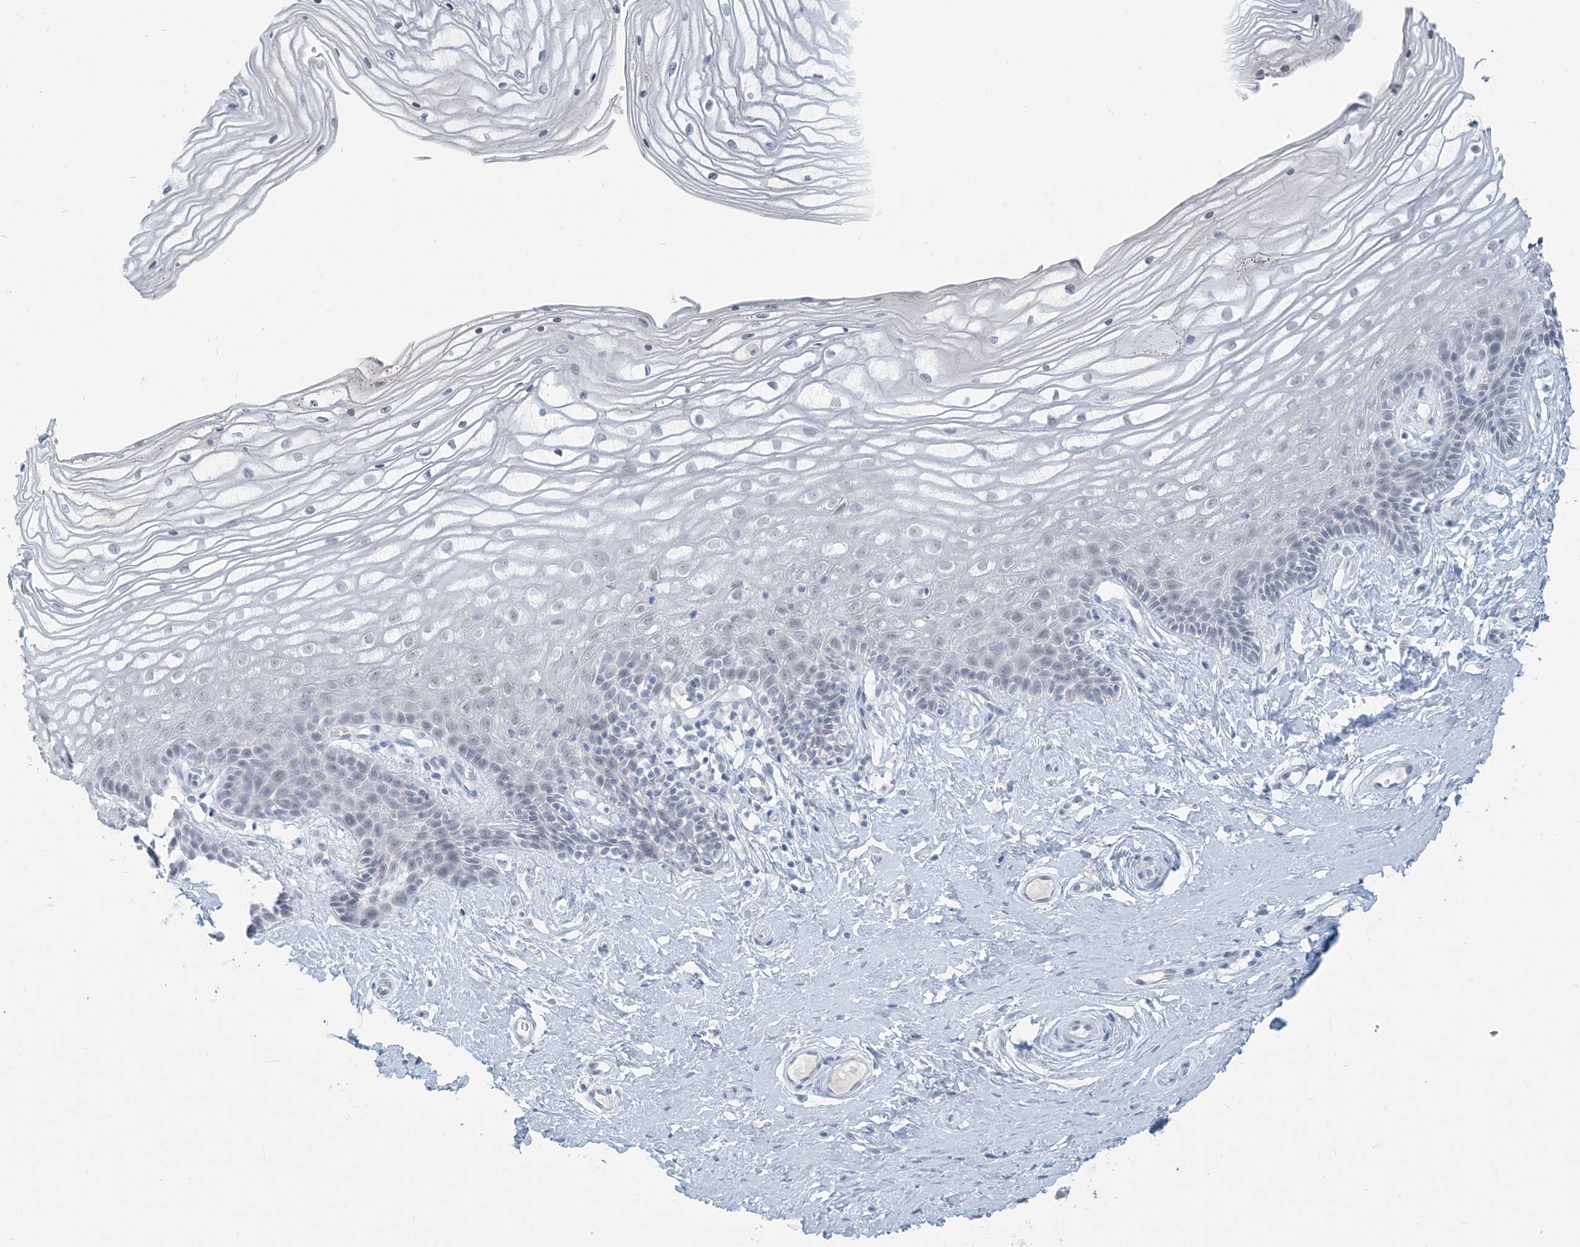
{"staining": {"intensity": "negative", "quantity": "none", "location": "none"}, "tissue": "vagina", "cell_type": "Squamous epithelial cells", "image_type": "normal", "snomed": [{"axis": "morphology", "description": "Normal tissue, NOS"}, {"axis": "topography", "description": "Vagina"}, {"axis": "topography", "description": "Cervix"}], "caption": "This is an IHC image of benign human vagina. There is no expression in squamous epithelial cells.", "gene": "SCML1", "patient": {"sex": "female", "age": 40}}